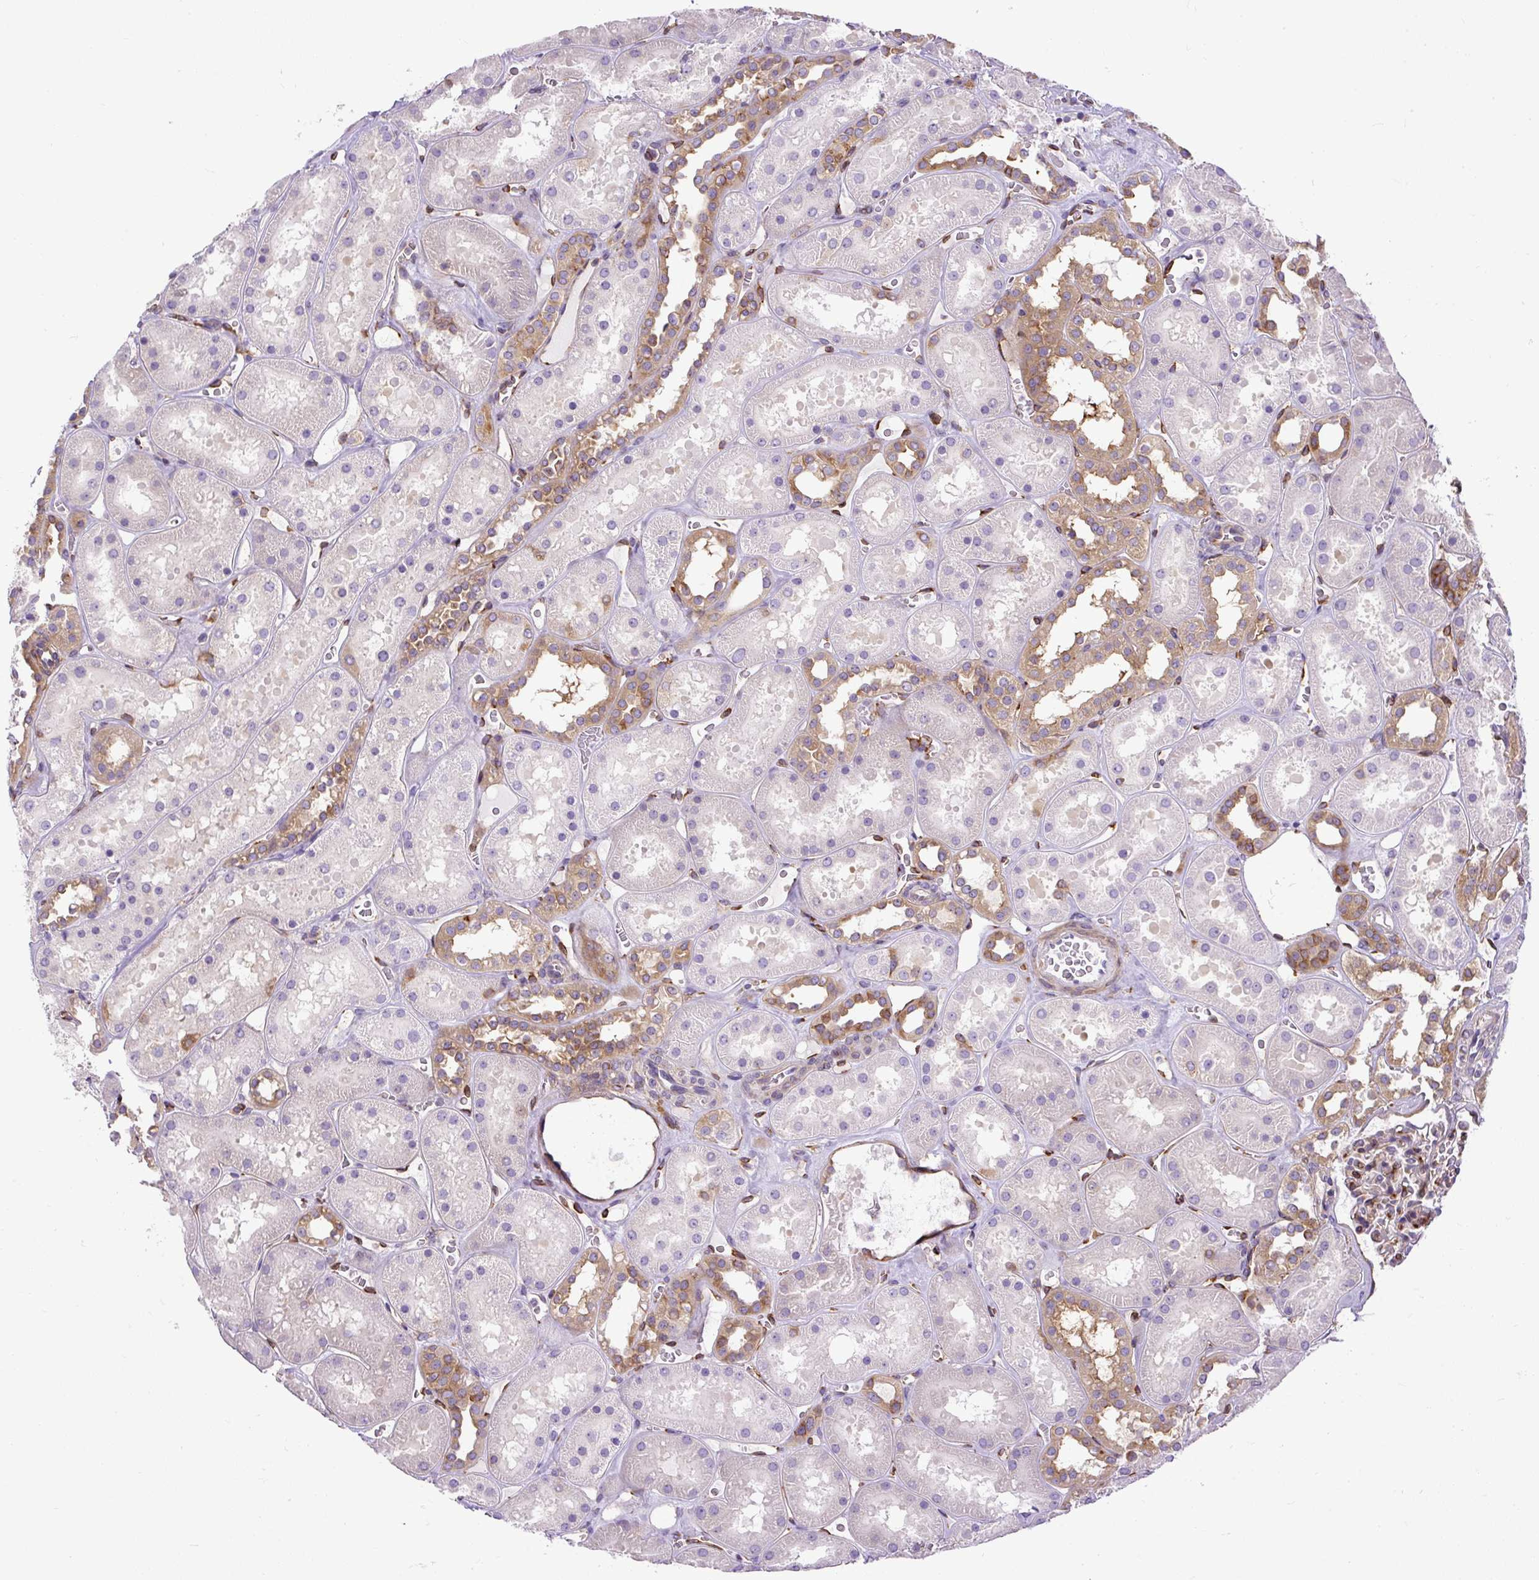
{"staining": {"intensity": "strong", "quantity": "<25%", "location": "cytoplasmic/membranous"}, "tissue": "kidney", "cell_type": "Cells in glomeruli", "image_type": "normal", "snomed": [{"axis": "morphology", "description": "Normal tissue, NOS"}, {"axis": "topography", "description": "Kidney"}], "caption": "Immunohistochemical staining of benign human kidney exhibits strong cytoplasmic/membranous protein expression in approximately <25% of cells in glomeruli.", "gene": "MAP1S", "patient": {"sex": "female", "age": 41}}